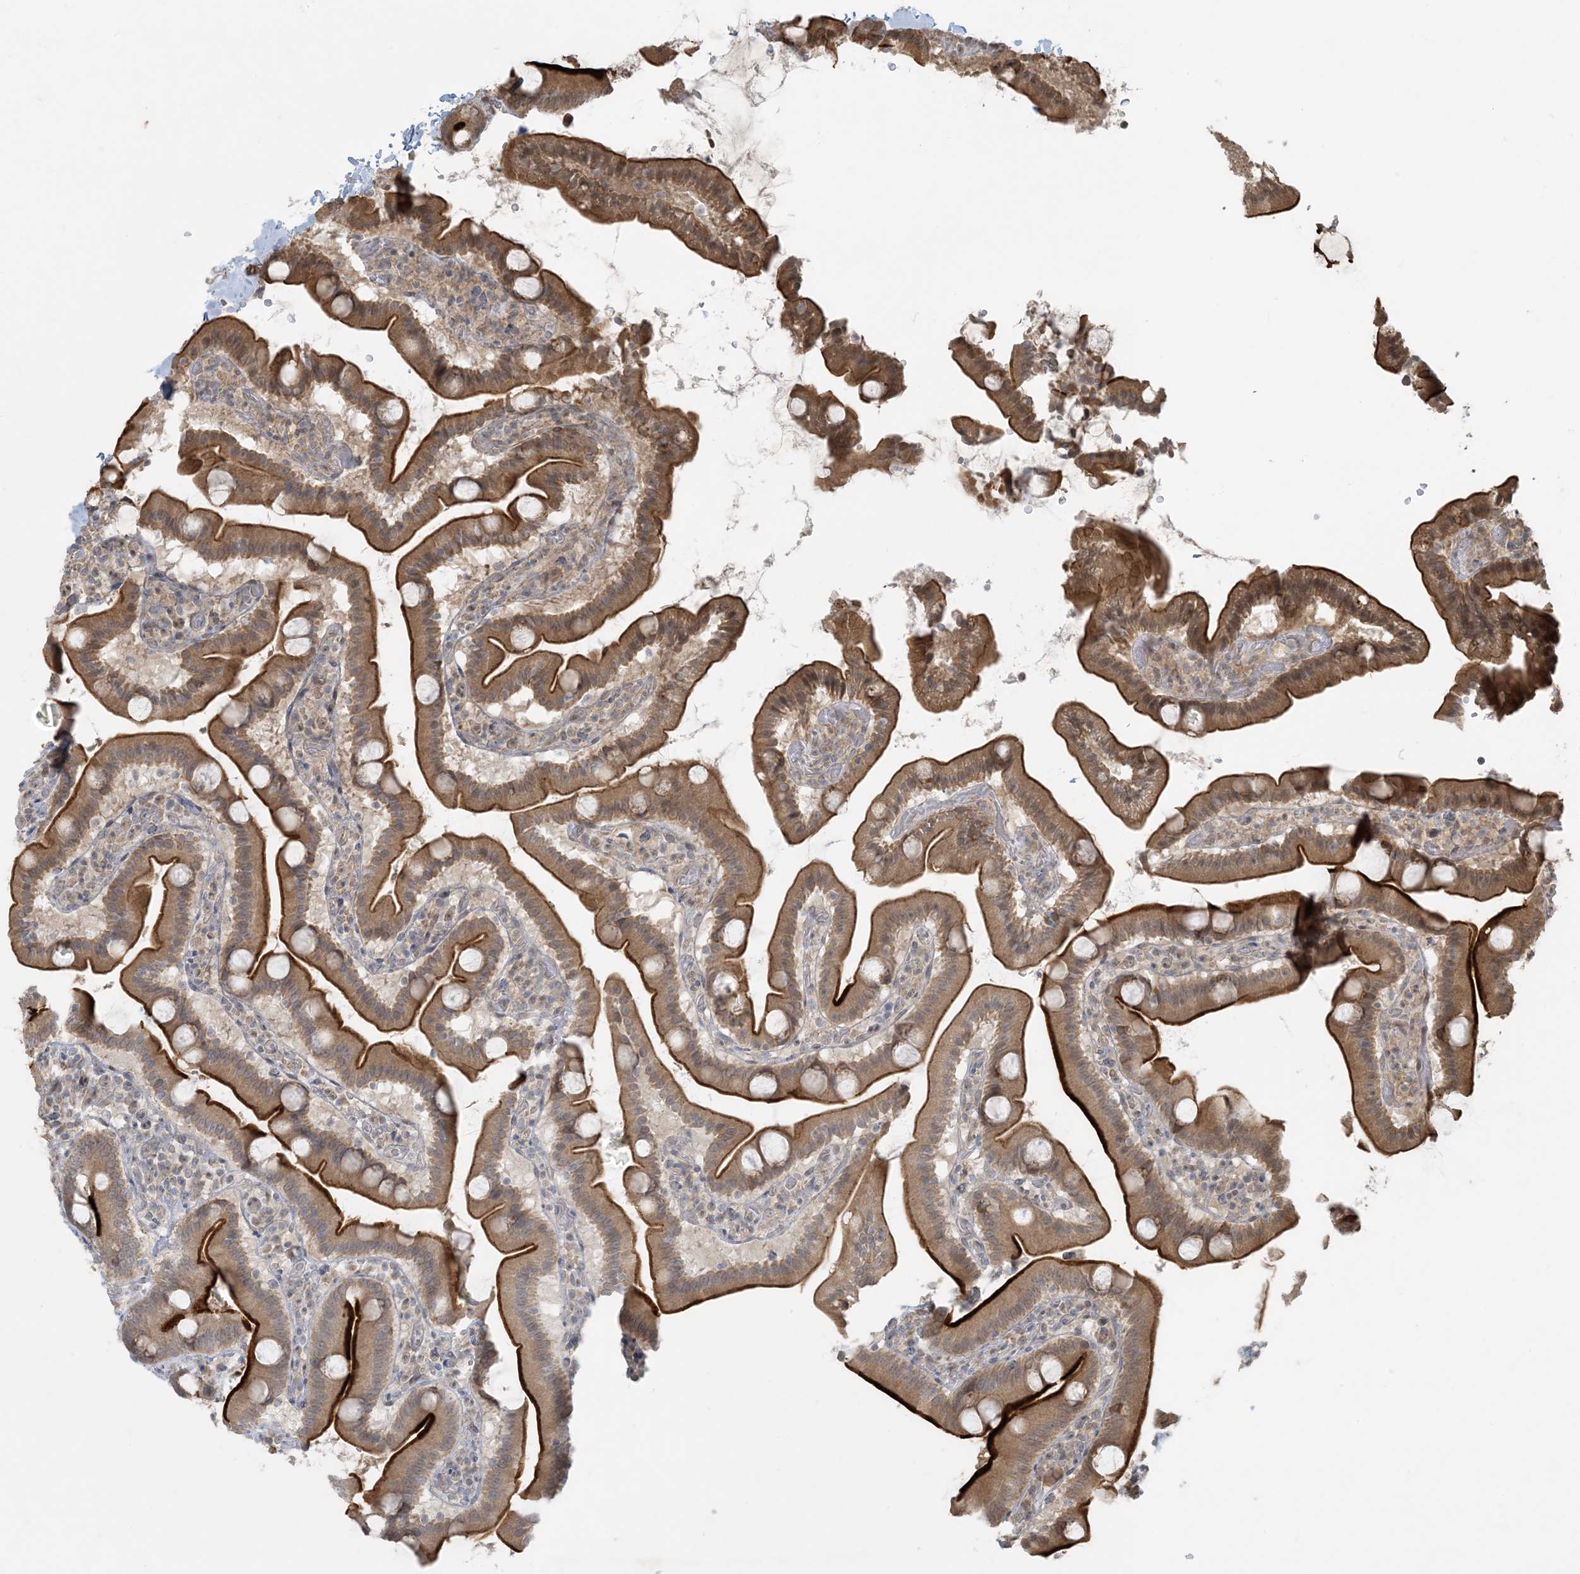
{"staining": {"intensity": "strong", "quantity": ">75%", "location": "cytoplasmic/membranous"}, "tissue": "duodenum", "cell_type": "Glandular cells", "image_type": "normal", "snomed": [{"axis": "morphology", "description": "Normal tissue, NOS"}, {"axis": "topography", "description": "Duodenum"}], "caption": "Immunohistochemistry (DAB (3,3'-diaminobenzidine)) staining of benign duodenum demonstrates strong cytoplasmic/membranous protein positivity in about >75% of glandular cells.", "gene": "BCORL1", "patient": {"sex": "male", "age": 55}}